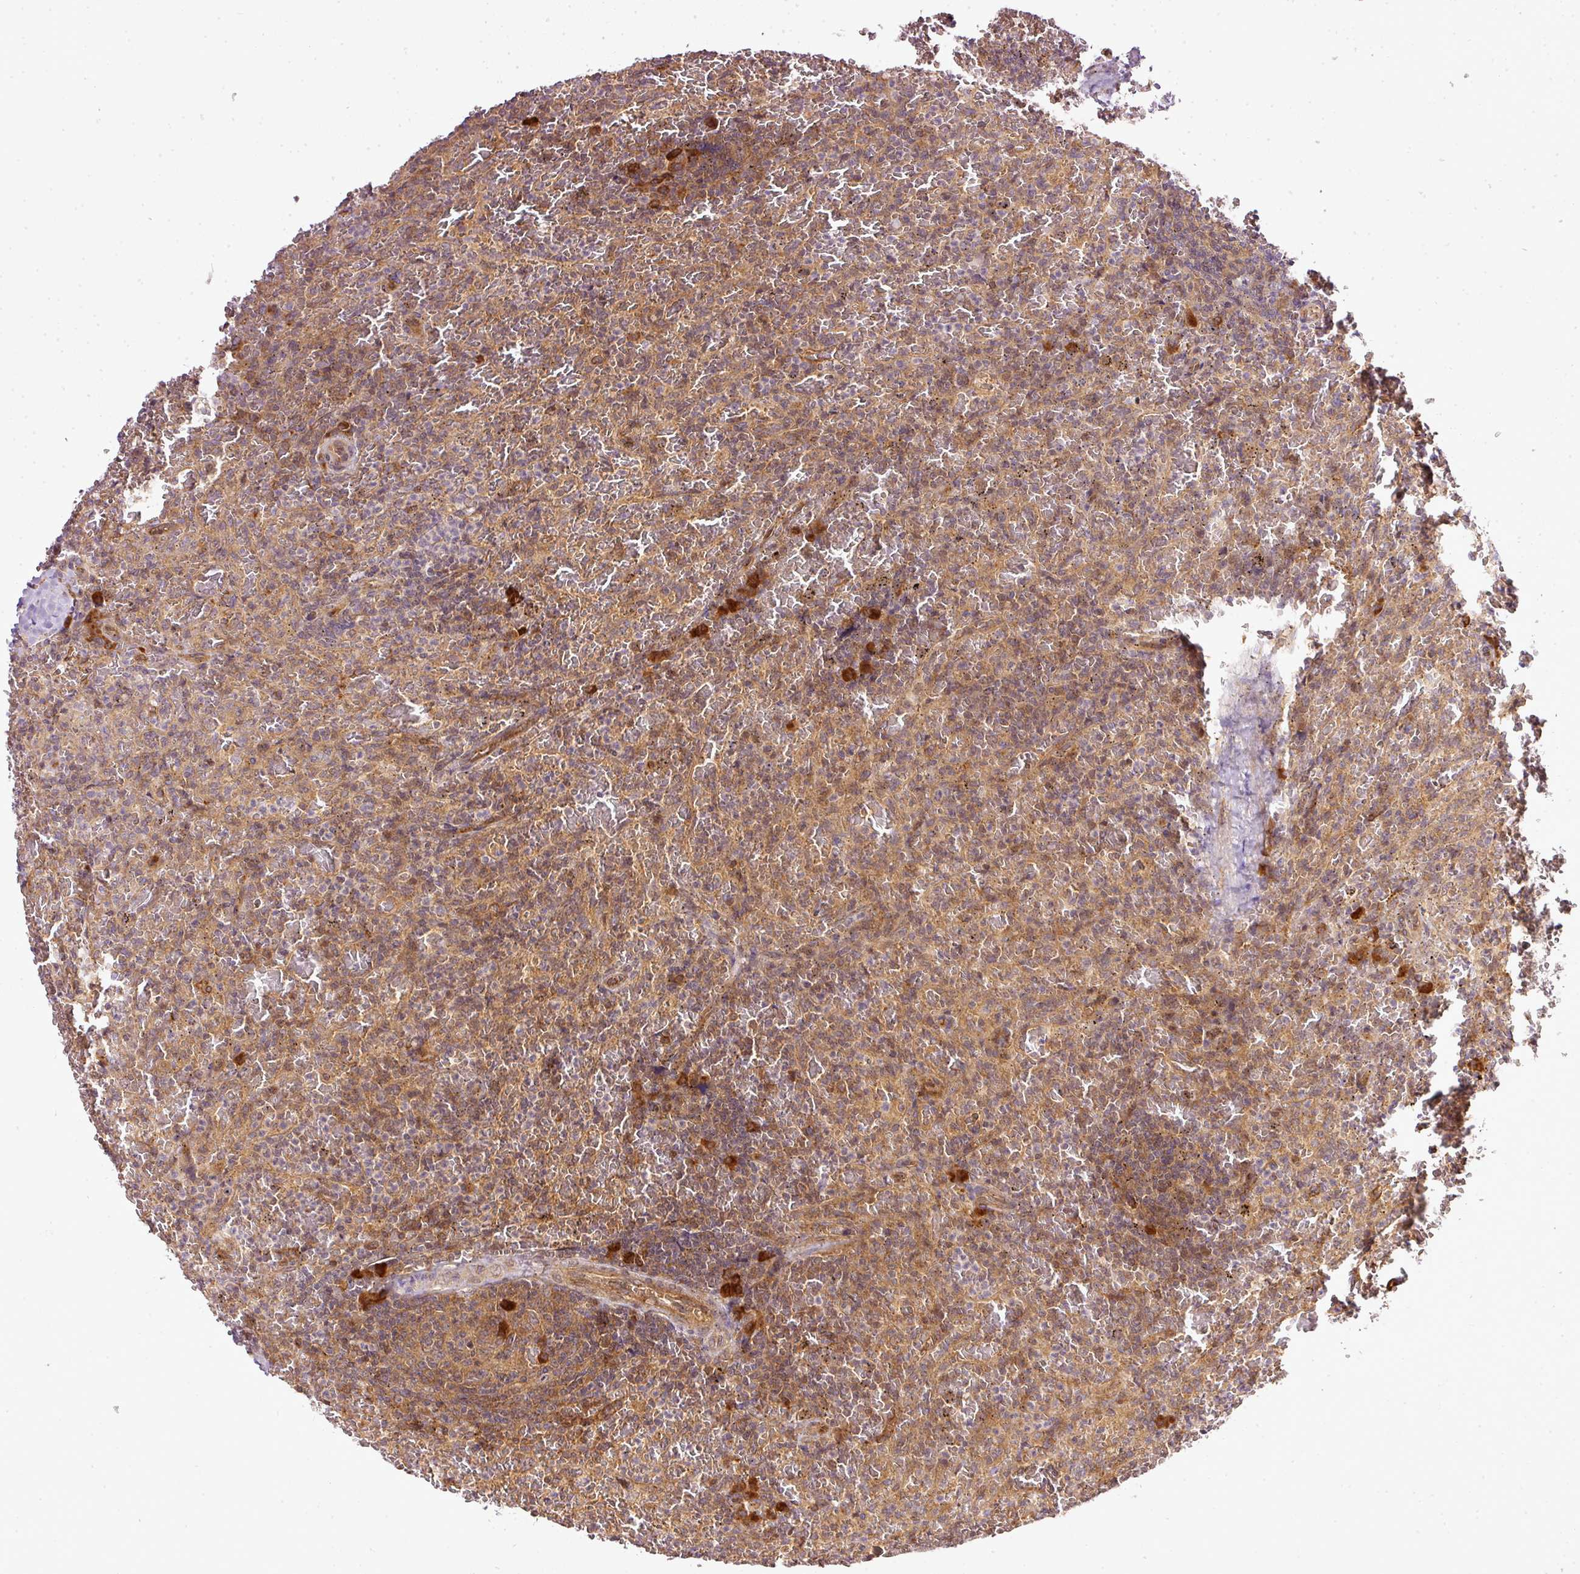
{"staining": {"intensity": "weak", "quantity": "<25%", "location": "cytoplasmic/membranous"}, "tissue": "lymphoma", "cell_type": "Tumor cells", "image_type": "cancer", "snomed": [{"axis": "morphology", "description": "Malignant lymphoma, non-Hodgkin's type, Low grade"}, {"axis": "topography", "description": "Spleen"}], "caption": "A micrograph of human lymphoma is negative for staining in tumor cells.", "gene": "MIF4GD", "patient": {"sex": "female", "age": 64}}